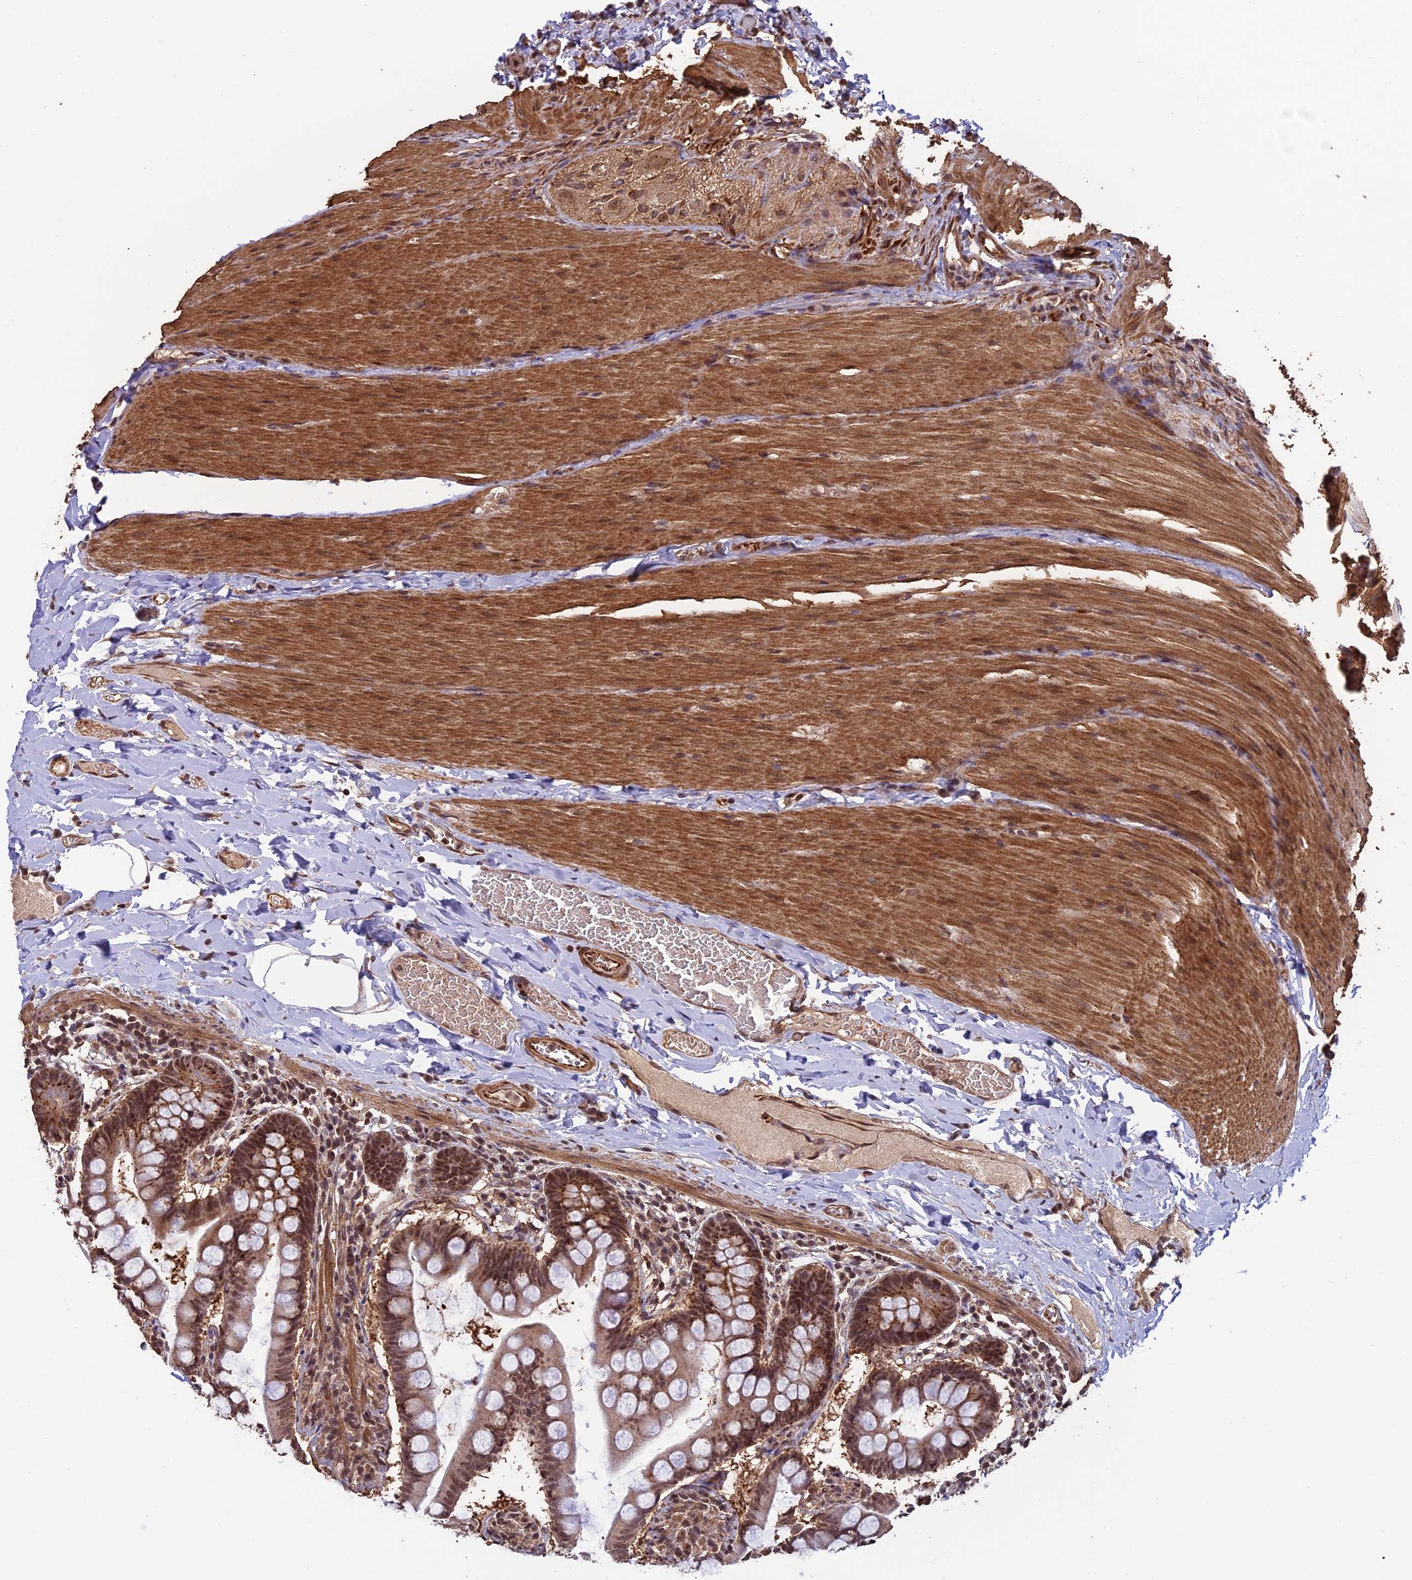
{"staining": {"intensity": "moderate", "quantity": ">75%", "location": "nuclear"}, "tissue": "small intestine", "cell_type": "Glandular cells", "image_type": "normal", "snomed": [{"axis": "morphology", "description": "Normal tissue, NOS"}, {"axis": "topography", "description": "Small intestine"}], "caption": "Protein staining reveals moderate nuclear staining in approximately >75% of glandular cells in benign small intestine.", "gene": "CABIN1", "patient": {"sex": "male", "age": 41}}